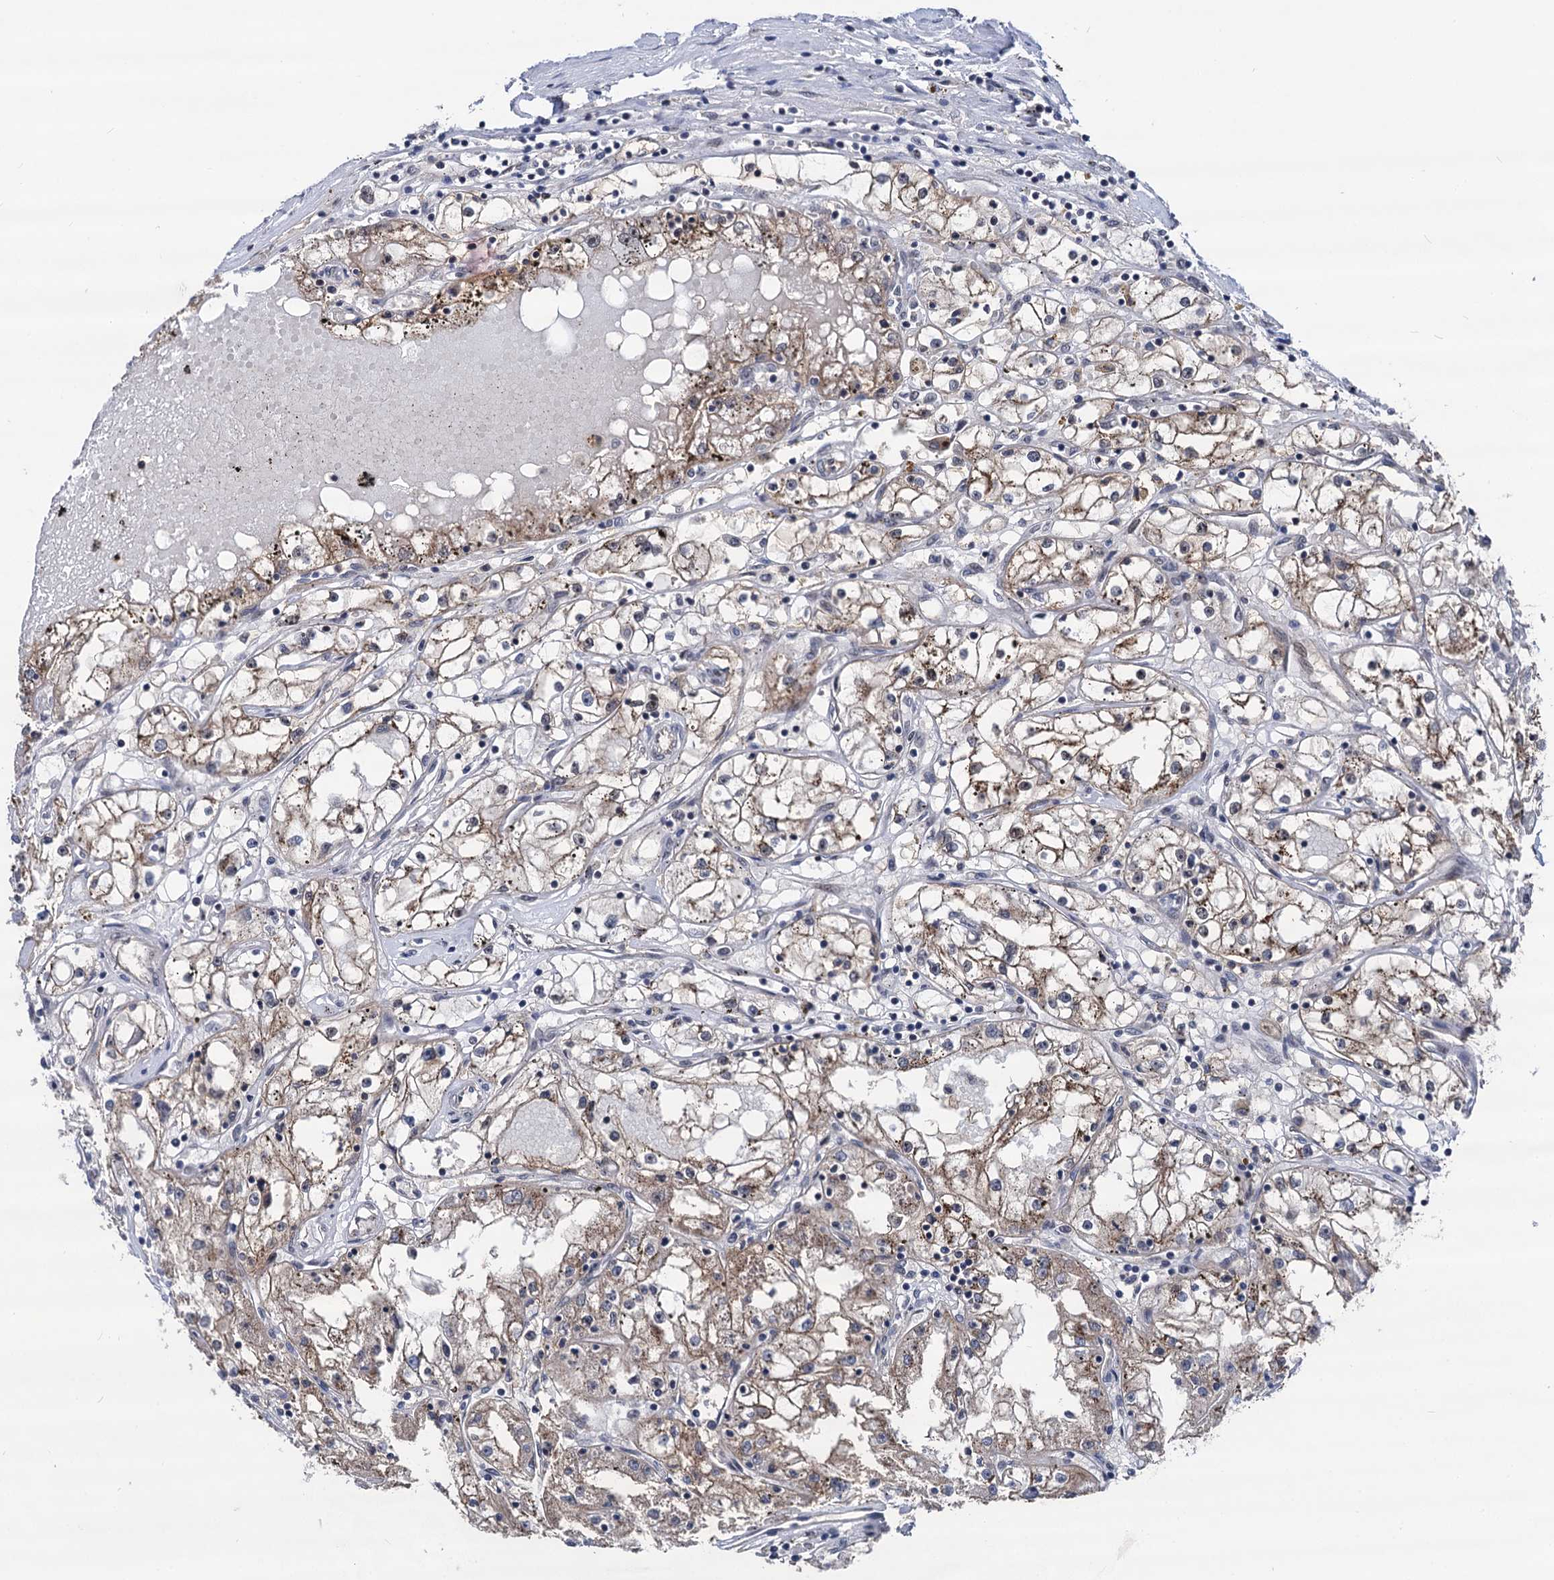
{"staining": {"intensity": "weak", "quantity": ">75%", "location": "cytoplasmic/membranous"}, "tissue": "renal cancer", "cell_type": "Tumor cells", "image_type": "cancer", "snomed": [{"axis": "morphology", "description": "Adenocarcinoma, NOS"}, {"axis": "topography", "description": "Kidney"}], "caption": "A low amount of weak cytoplasmic/membranous expression is appreciated in approximately >75% of tumor cells in renal cancer (adenocarcinoma) tissue.", "gene": "GALNT11", "patient": {"sex": "male", "age": 56}}